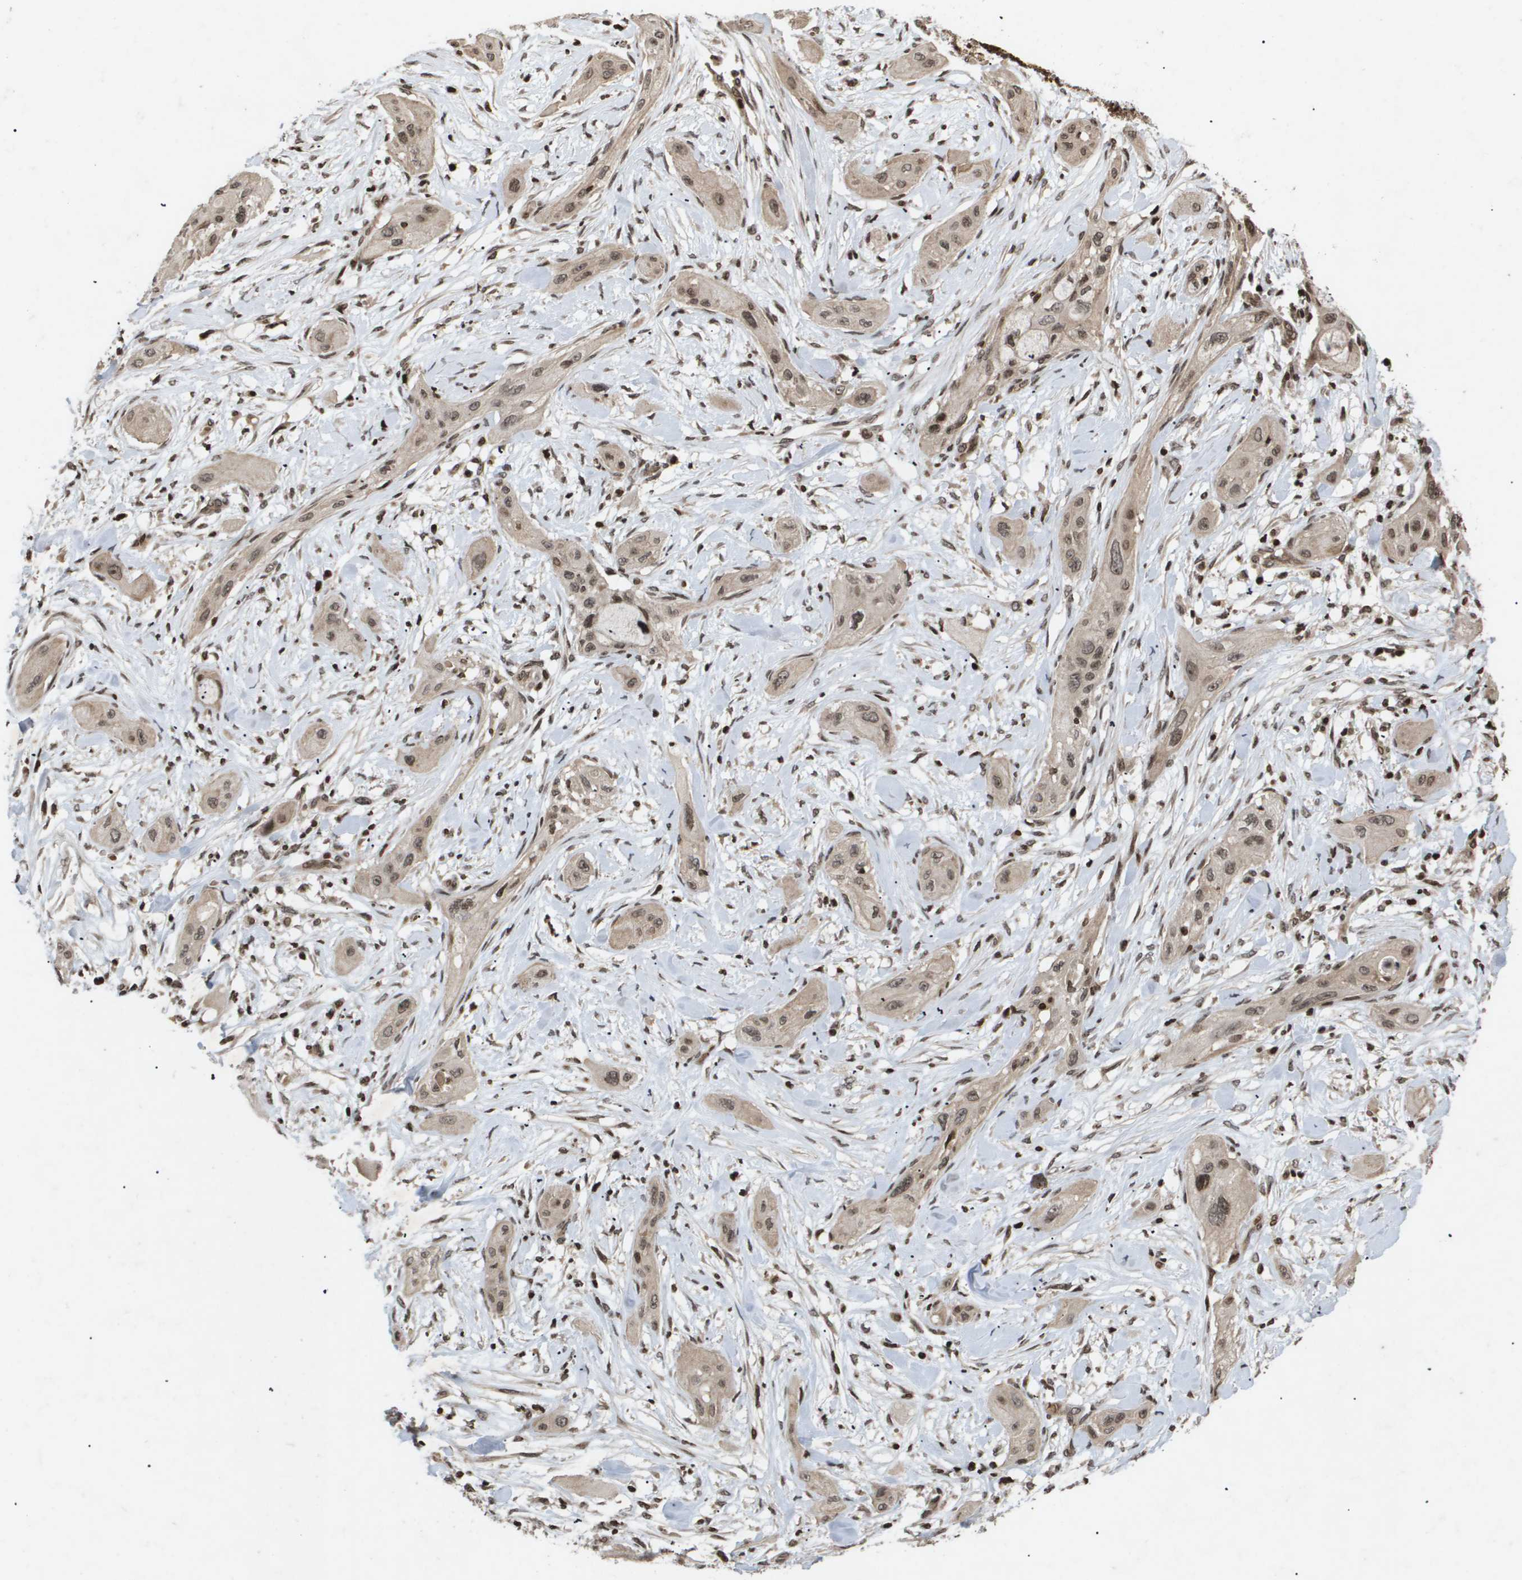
{"staining": {"intensity": "weak", "quantity": ">75%", "location": "cytoplasmic/membranous"}, "tissue": "lung cancer", "cell_type": "Tumor cells", "image_type": "cancer", "snomed": [{"axis": "morphology", "description": "Squamous cell carcinoma, NOS"}, {"axis": "topography", "description": "Lung"}], "caption": "Brown immunohistochemical staining in human lung squamous cell carcinoma displays weak cytoplasmic/membranous staining in about >75% of tumor cells.", "gene": "HSPA6", "patient": {"sex": "female", "age": 47}}